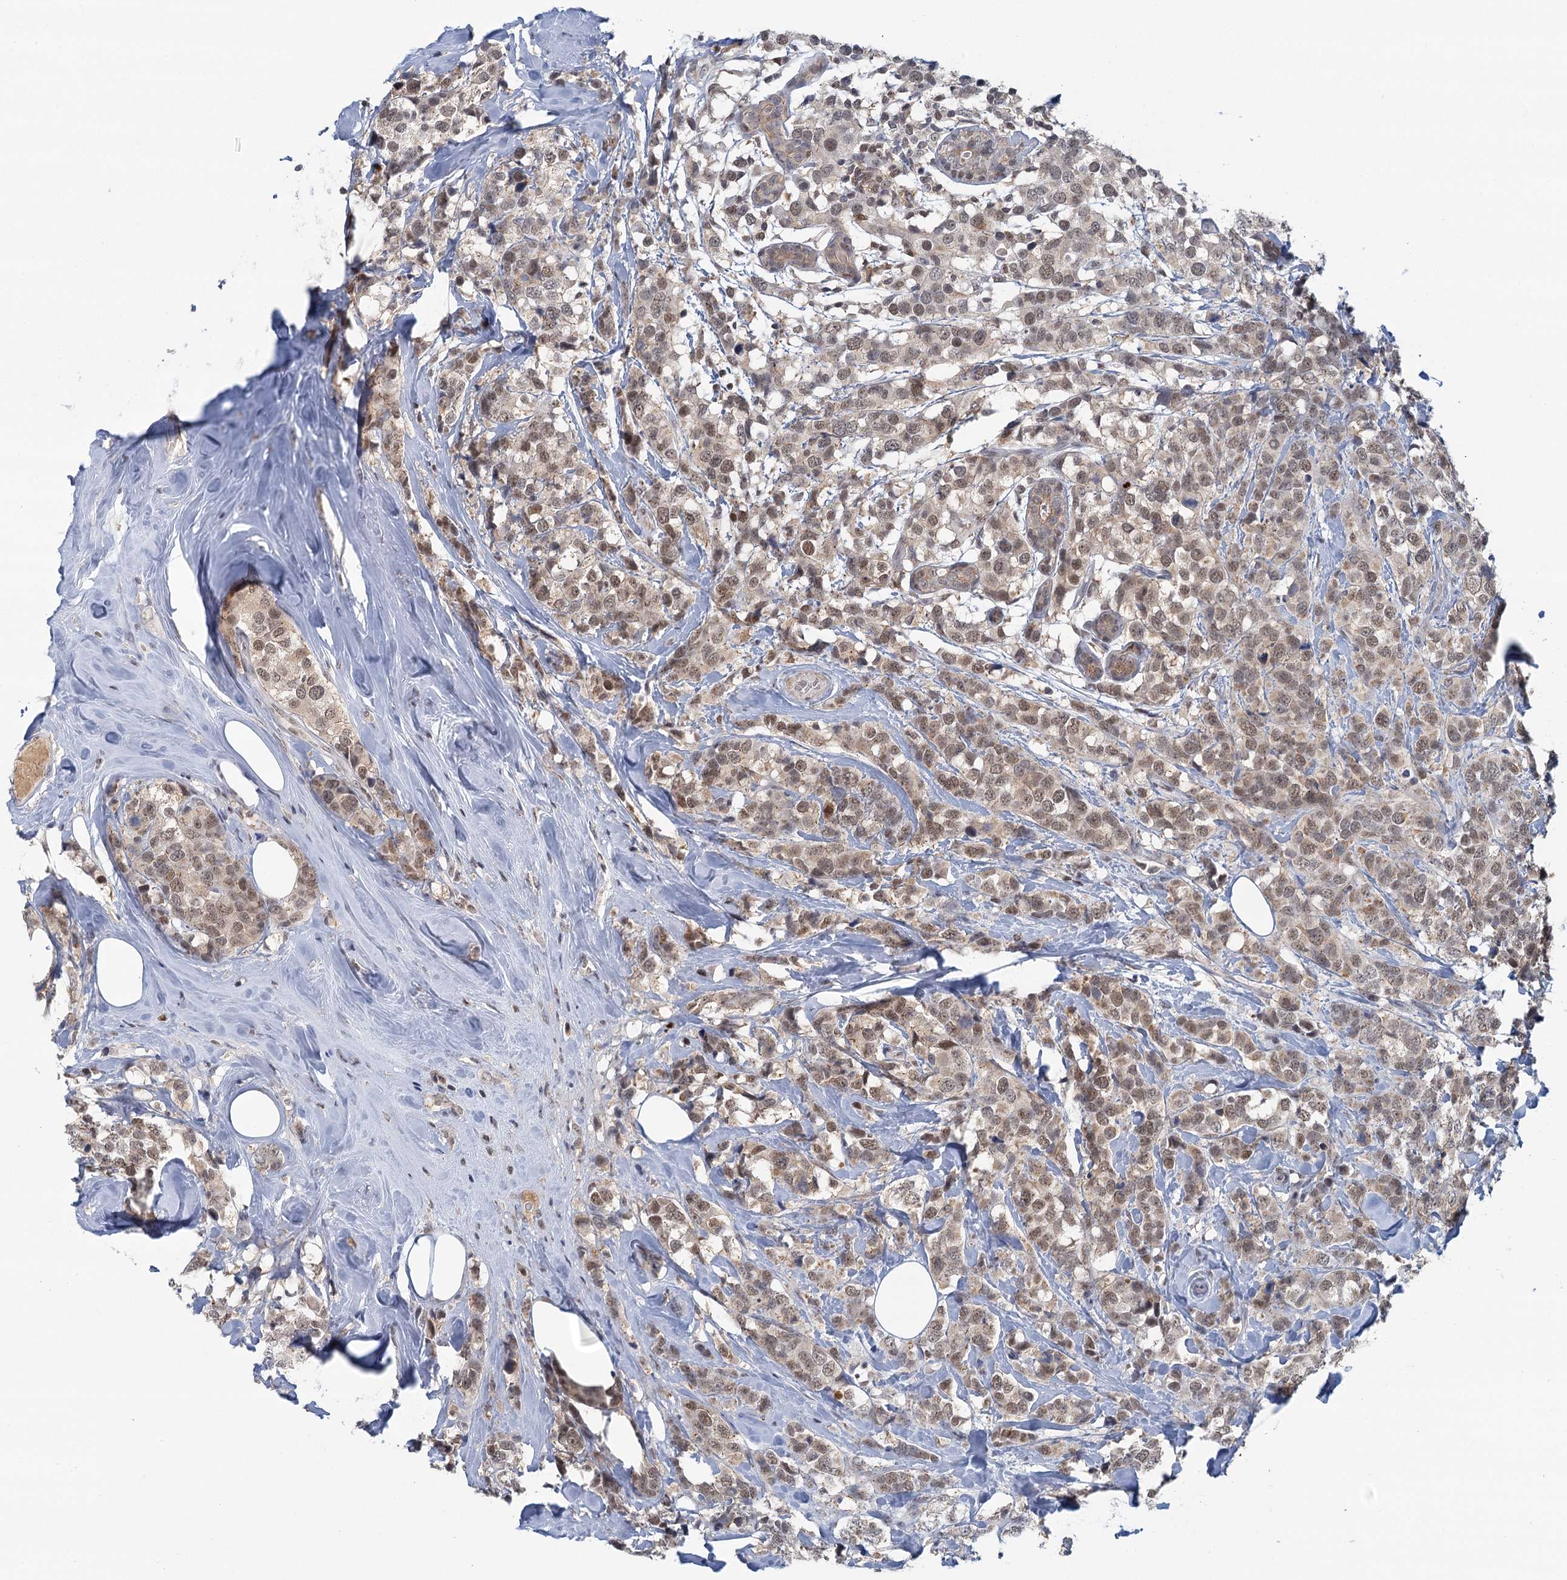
{"staining": {"intensity": "weak", "quantity": ">75%", "location": "nuclear"}, "tissue": "breast cancer", "cell_type": "Tumor cells", "image_type": "cancer", "snomed": [{"axis": "morphology", "description": "Lobular carcinoma"}, {"axis": "topography", "description": "Breast"}], "caption": "Immunohistochemical staining of human lobular carcinoma (breast) exhibits weak nuclear protein expression in approximately >75% of tumor cells.", "gene": "GPATCH11", "patient": {"sex": "female", "age": 59}}